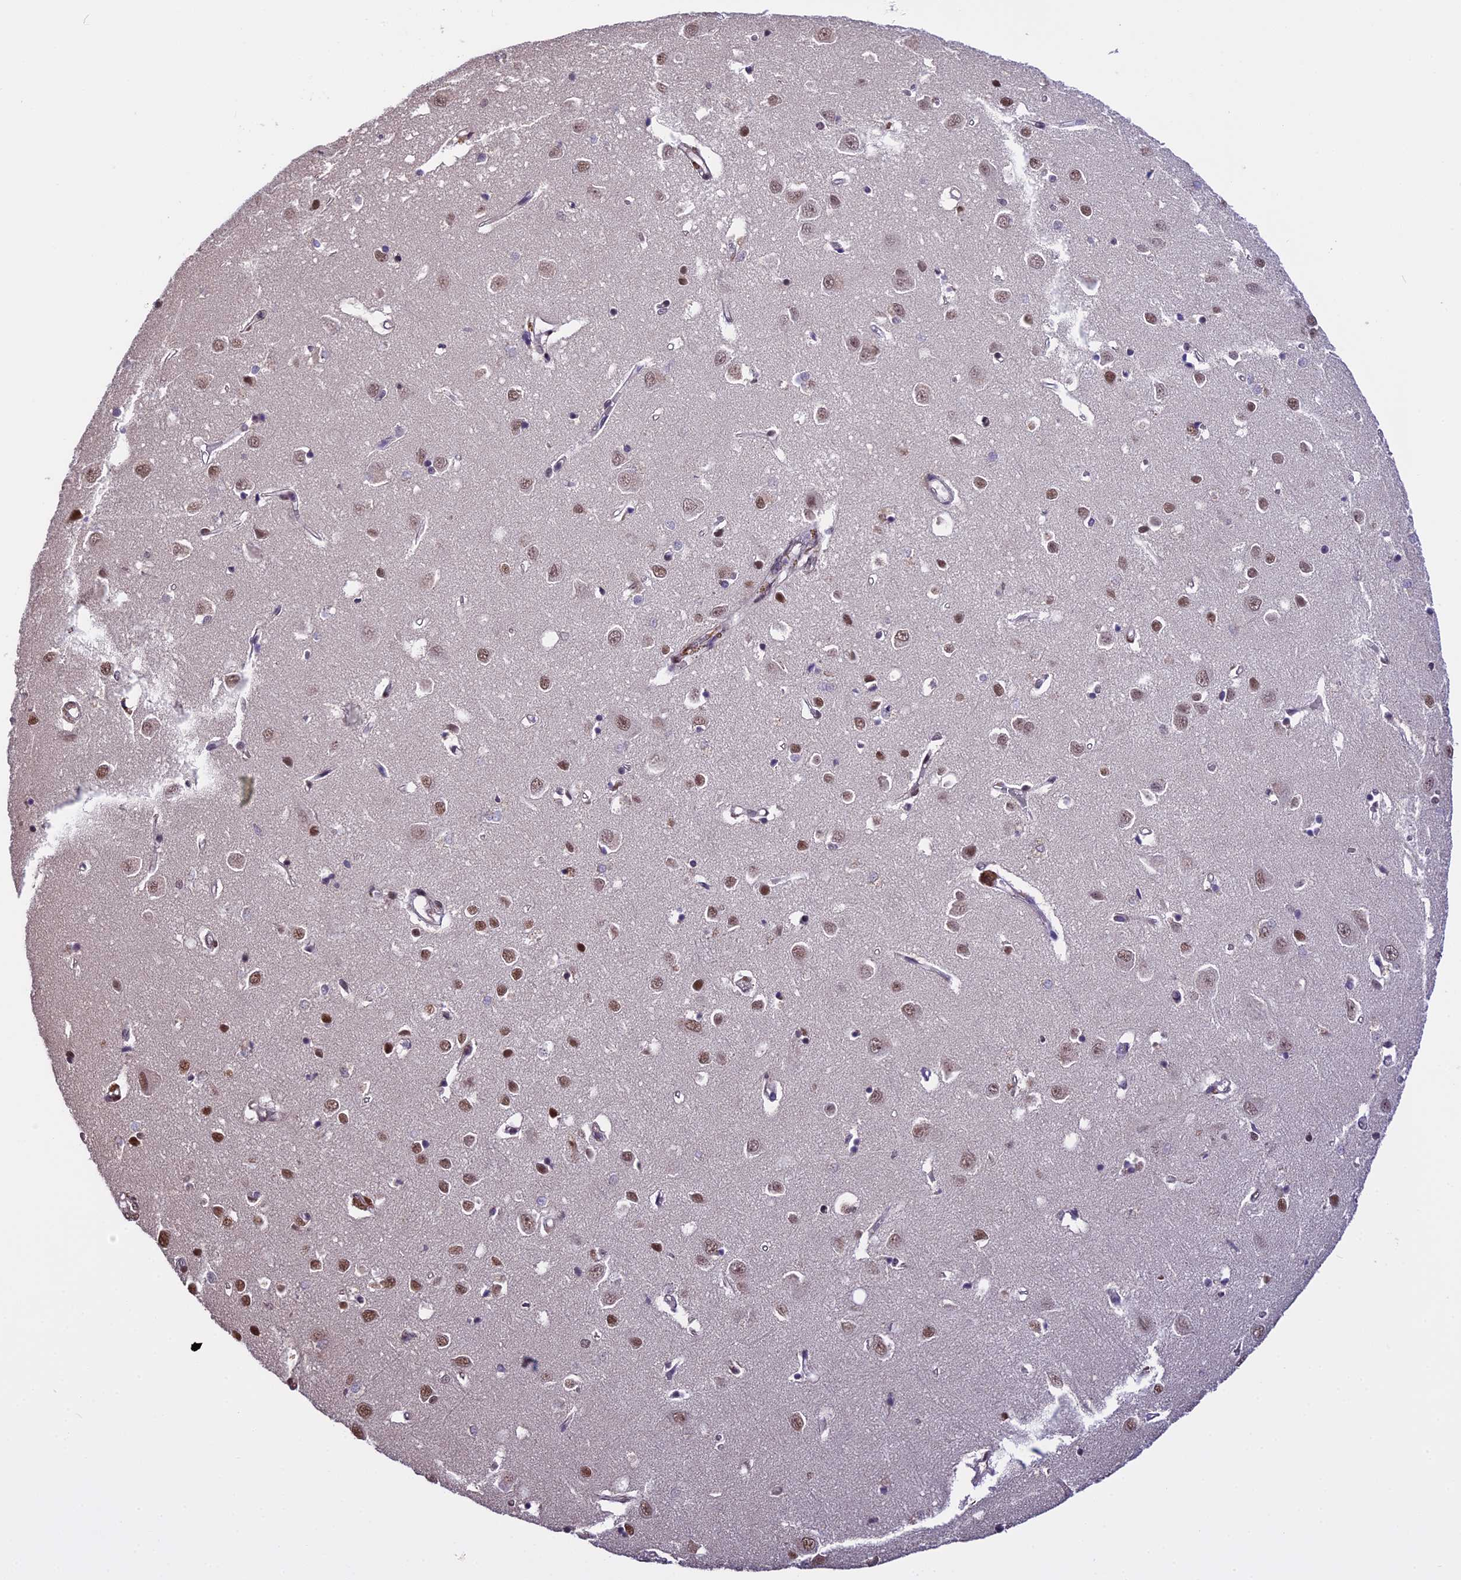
{"staining": {"intensity": "weak", "quantity": ">75%", "location": "nuclear"}, "tissue": "cerebral cortex", "cell_type": "Endothelial cells", "image_type": "normal", "snomed": [{"axis": "morphology", "description": "Normal tissue, NOS"}, {"axis": "topography", "description": "Cerebral cortex"}], "caption": "Immunohistochemical staining of unremarkable human cerebral cortex demonstrates >75% levels of weak nuclear protein expression in about >75% of endothelial cells.", "gene": "POLR3E", "patient": {"sex": "female", "age": 64}}